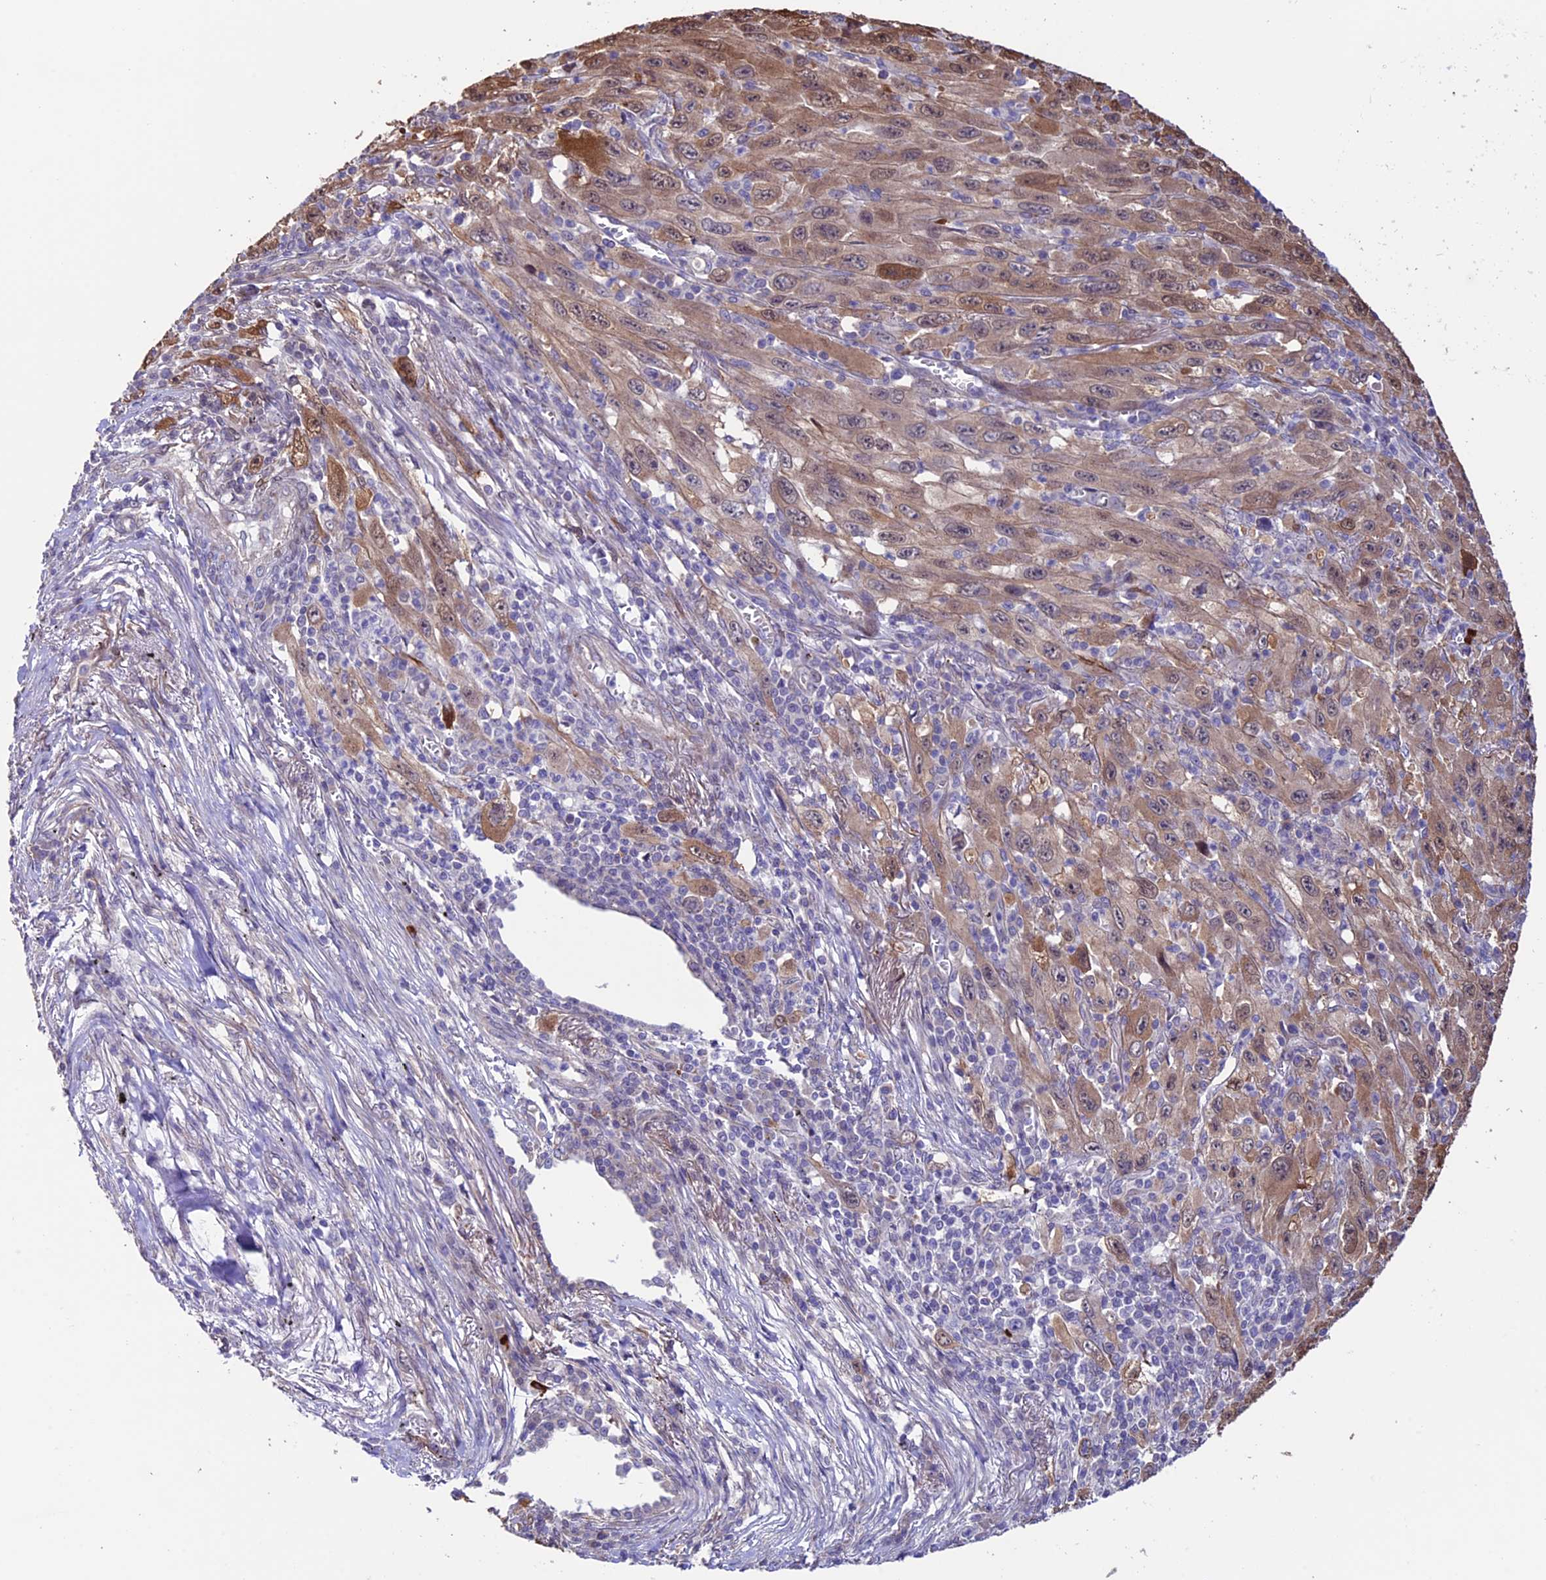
{"staining": {"intensity": "moderate", "quantity": ">75%", "location": "cytoplasmic/membranous,nuclear"}, "tissue": "melanoma", "cell_type": "Tumor cells", "image_type": "cancer", "snomed": [{"axis": "morphology", "description": "Malignant melanoma, Metastatic site"}, {"axis": "topography", "description": "Skin"}], "caption": "High-power microscopy captured an immunohistochemistry histopathology image of malignant melanoma (metastatic site), revealing moderate cytoplasmic/membranous and nuclear positivity in about >75% of tumor cells. (DAB (3,3'-diaminobenzidine) IHC with brightfield microscopy, high magnification).", "gene": "TMEM171", "patient": {"sex": "female", "age": 56}}